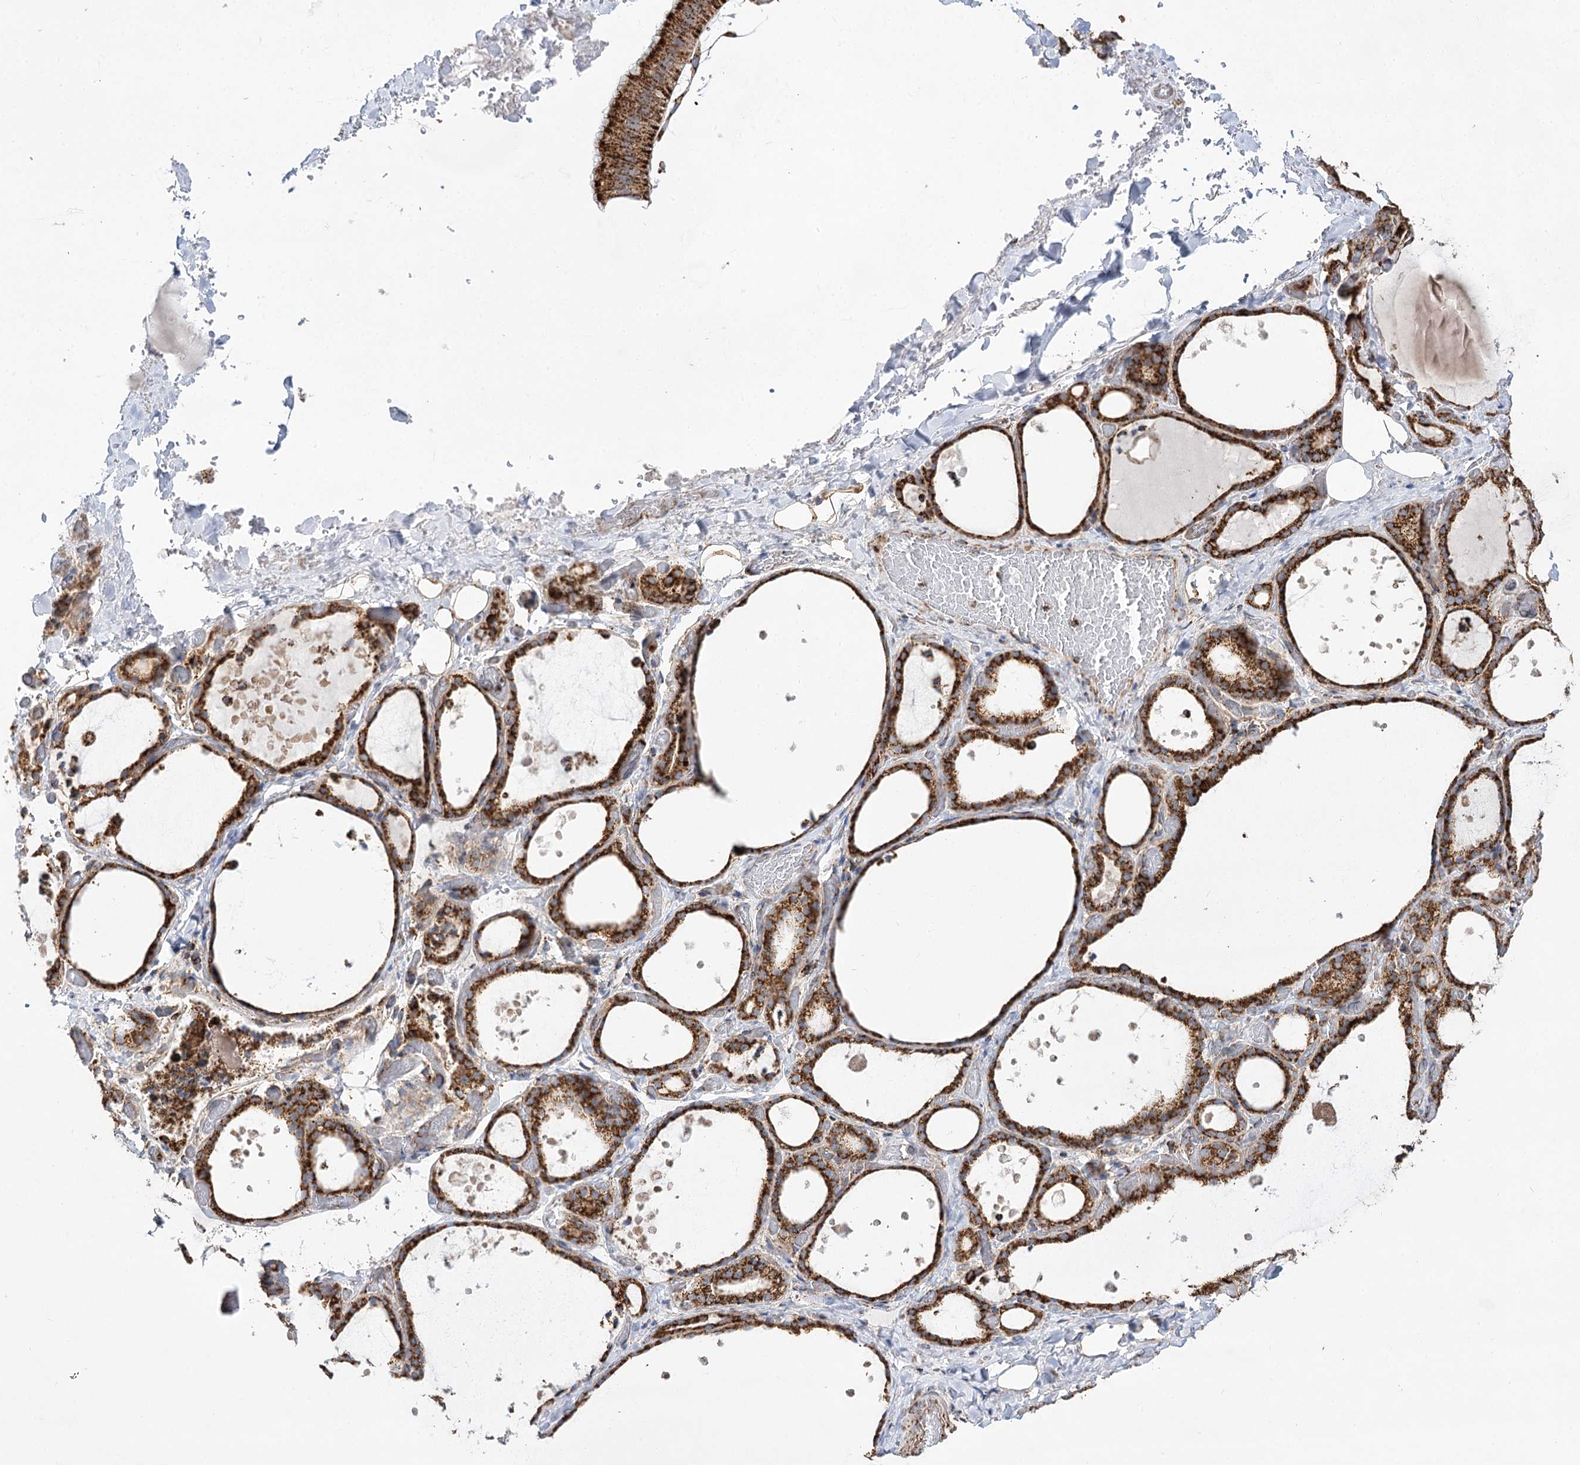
{"staining": {"intensity": "strong", "quantity": ">75%", "location": "cytoplasmic/membranous"}, "tissue": "thyroid gland", "cell_type": "Glandular cells", "image_type": "normal", "snomed": [{"axis": "morphology", "description": "Normal tissue, NOS"}, {"axis": "topography", "description": "Thyroid gland"}], "caption": "Protein staining displays strong cytoplasmic/membranous positivity in approximately >75% of glandular cells in unremarkable thyroid gland.", "gene": "NADK2", "patient": {"sex": "female", "age": 44}}